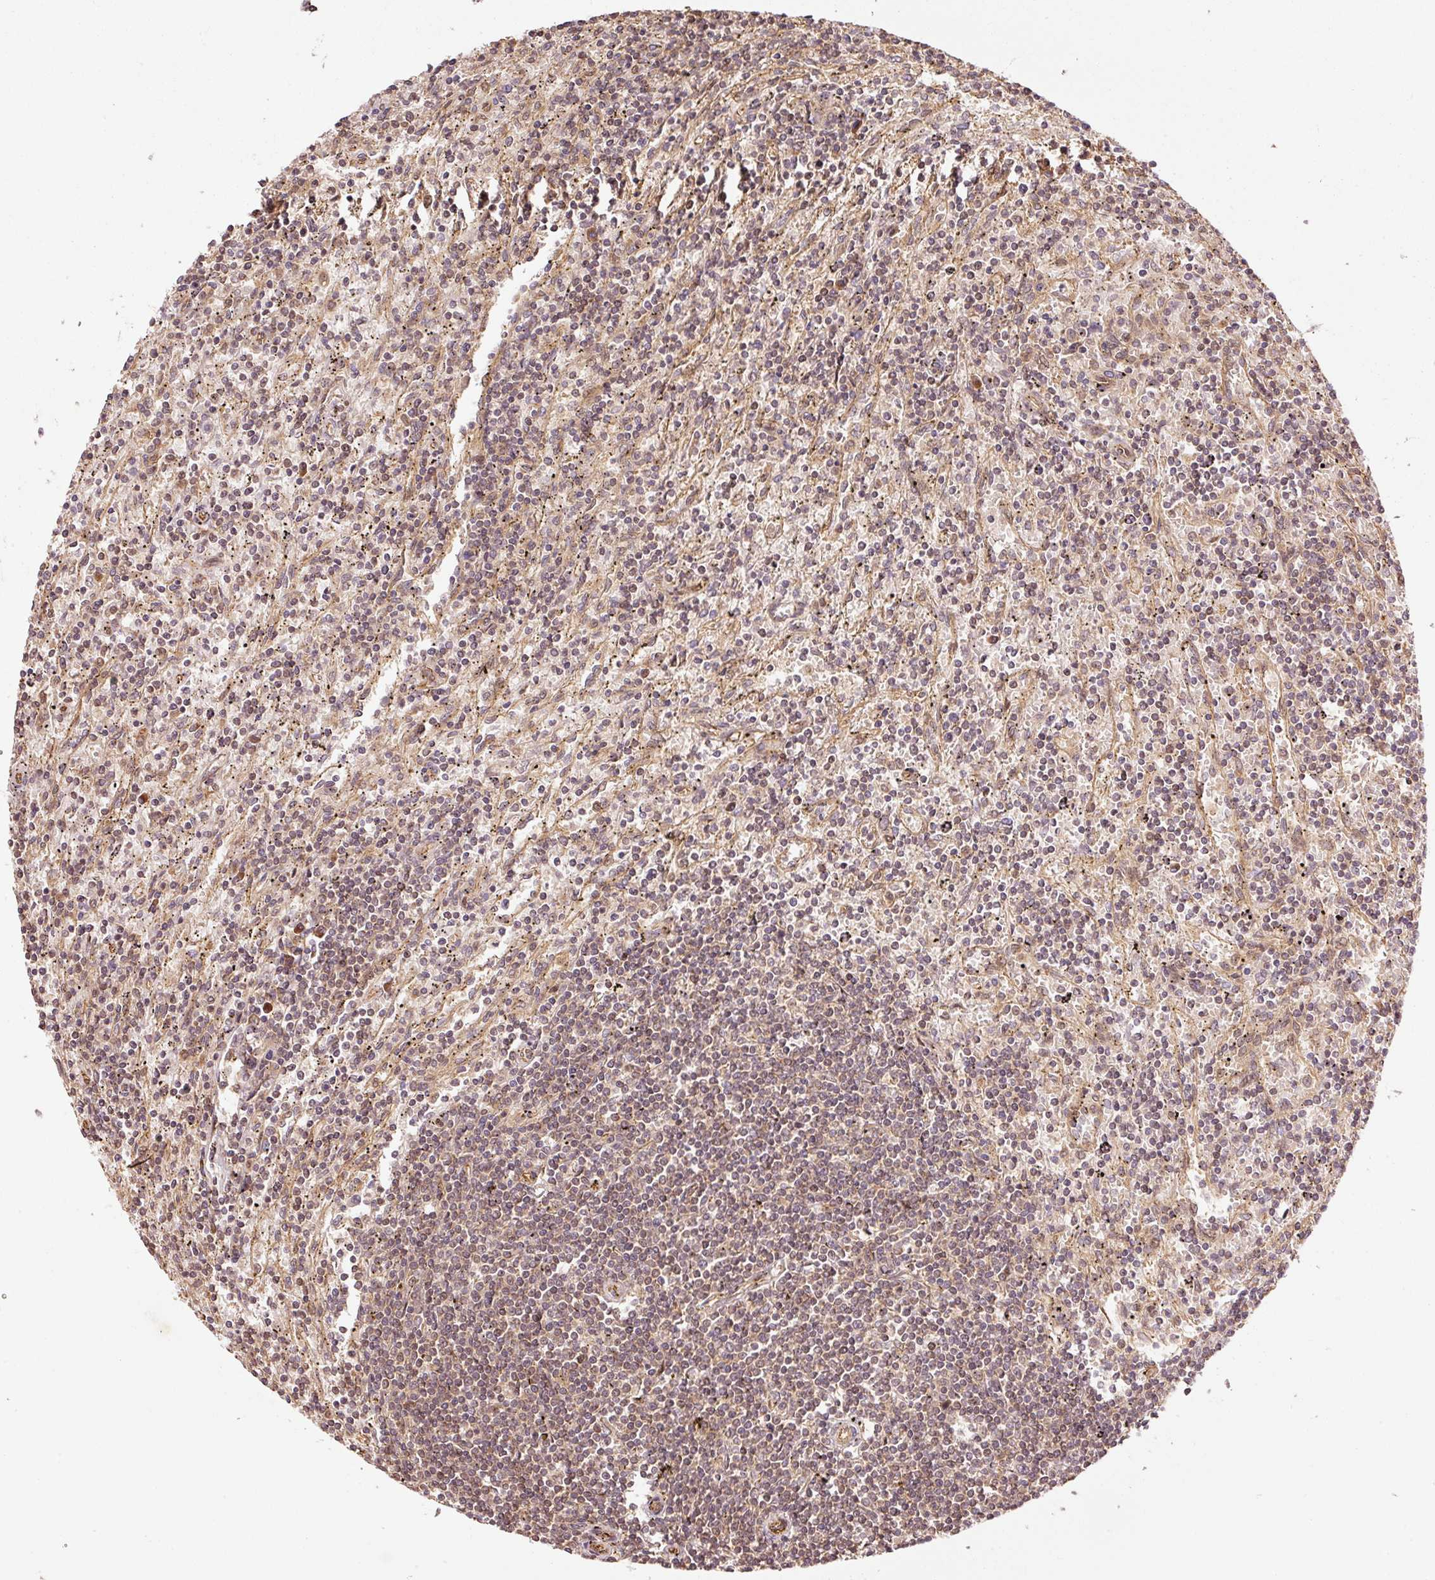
{"staining": {"intensity": "weak", "quantity": "25%-75%", "location": "nuclear"}, "tissue": "lymphoma", "cell_type": "Tumor cells", "image_type": "cancer", "snomed": [{"axis": "morphology", "description": "Malignant lymphoma, non-Hodgkin's type, Low grade"}, {"axis": "topography", "description": "Spleen"}], "caption": "Immunohistochemistry image of lymphoma stained for a protein (brown), which displays low levels of weak nuclear staining in about 25%-75% of tumor cells.", "gene": "OXER1", "patient": {"sex": "male", "age": 76}}